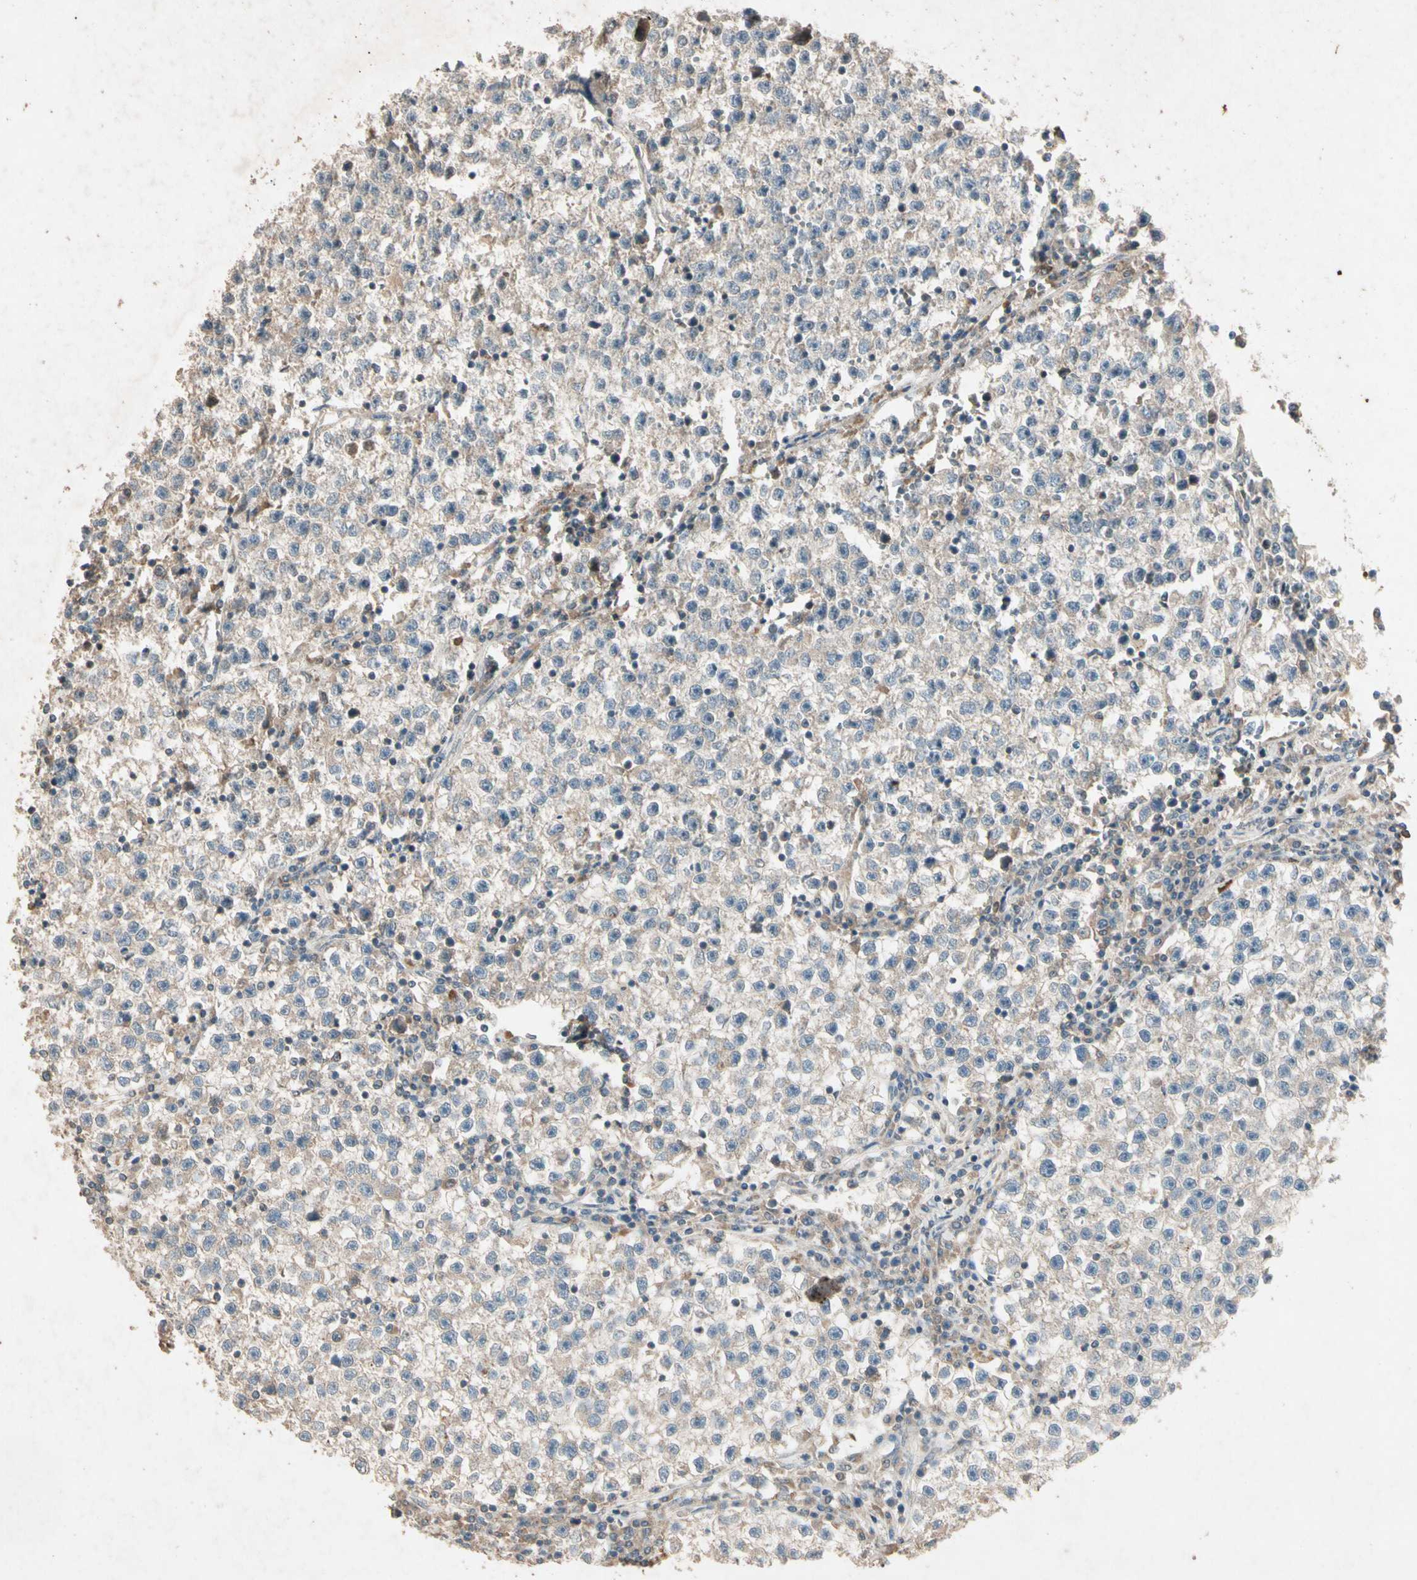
{"staining": {"intensity": "weak", "quantity": "<25%", "location": "cytoplasmic/membranous"}, "tissue": "testis cancer", "cell_type": "Tumor cells", "image_type": "cancer", "snomed": [{"axis": "morphology", "description": "Seminoma, NOS"}, {"axis": "topography", "description": "Testis"}], "caption": "Immunohistochemistry of human testis cancer displays no positivity in tumor cells. (Stains: DAB (3,3'-diaminobenzidine) IHC with hematoxylin counter stain, Microscopy: brightfield microscopy at high magnification).", "gene": "GPLD1", "patient": {"sex": "male", "age": 22}}